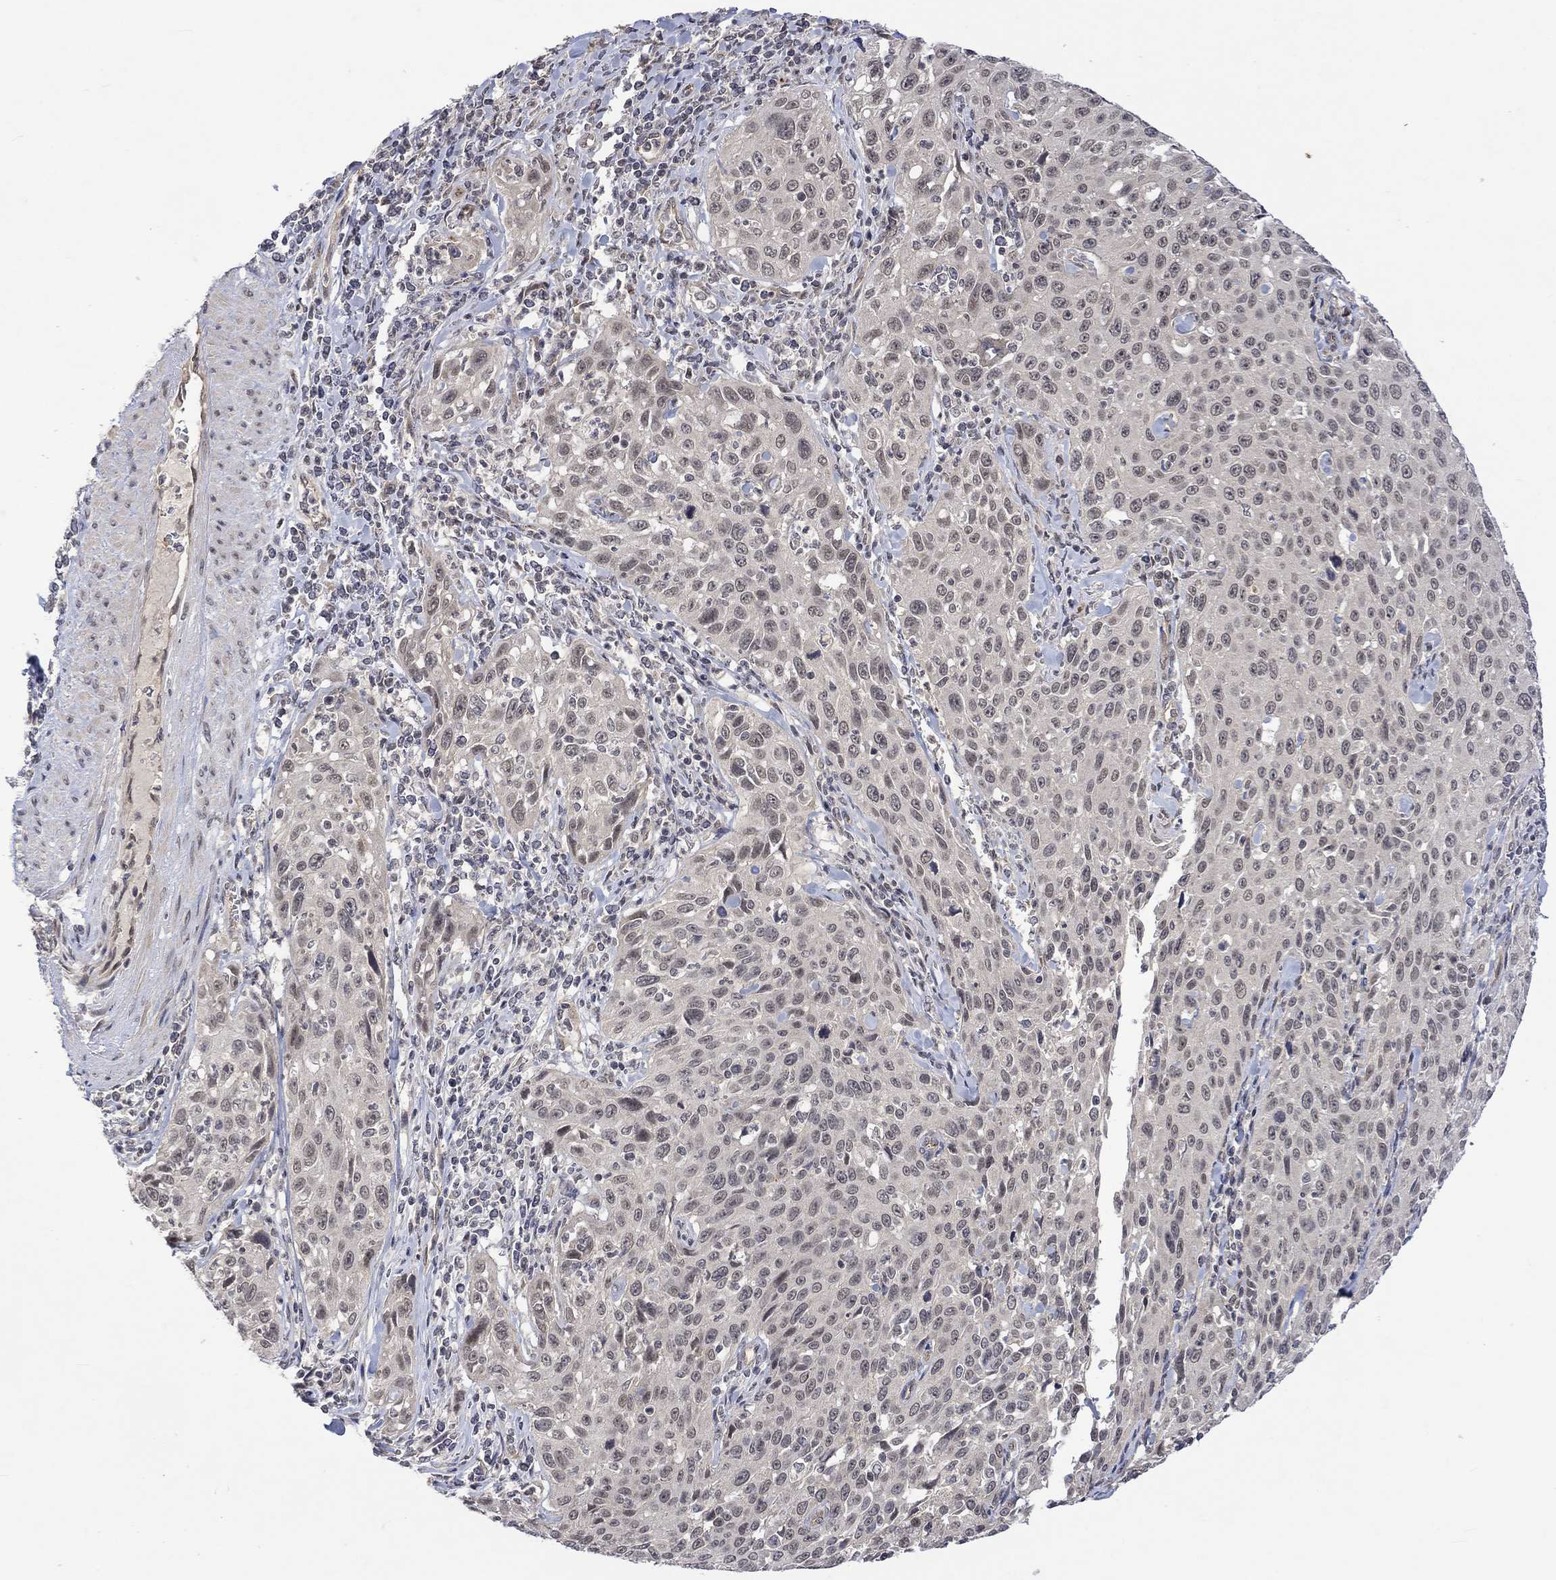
{"staining": {"intensity": "negative", "quantity": "none", "location": "none"}, "tissue": "cervical cancer", "cell_type": "Tumor cells", "image_type": "cancer", "snomed": [{"axis": "morphology", "description": "Squamous cell carcinoma, NOS"}, {"axis": "topography", "description": "Cervix"}], "caption": "IHC photomicrograph of cervical cancer stained for a protein (brown), which exhibits no positivity in tumor cells.", "gene": "GRIN2D", "patient": {"sex": "female", "age": 26}}